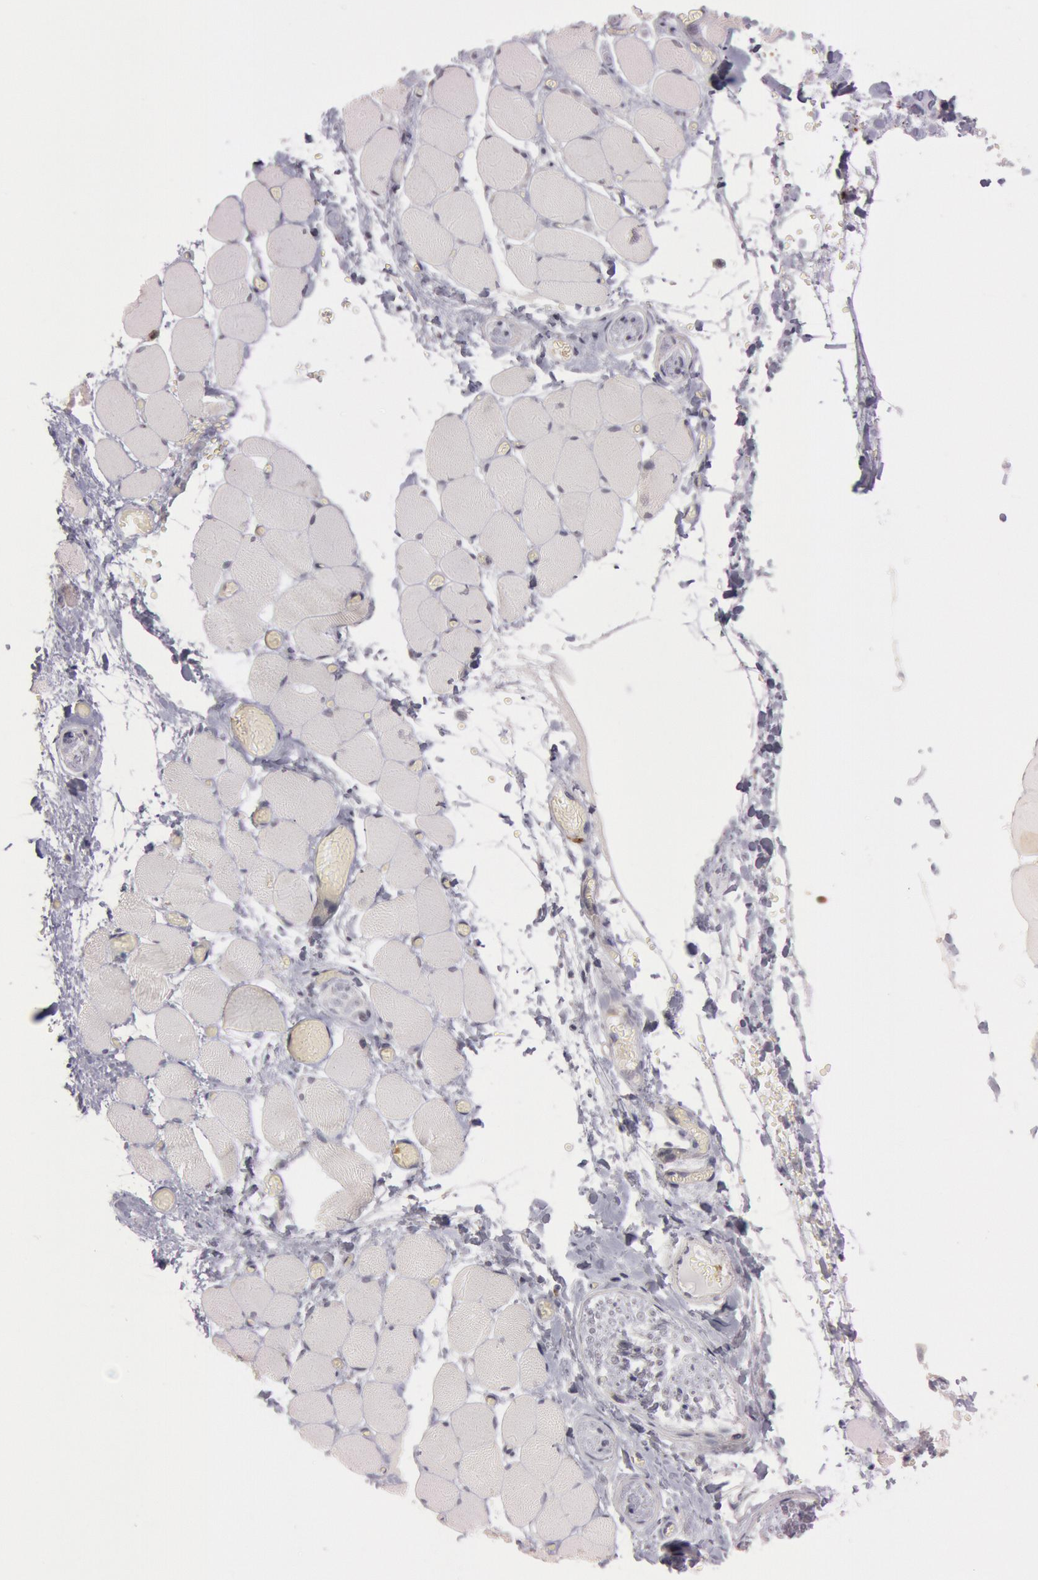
{"staining": {"intensity": "negative", "quantity": "none", "location": "none"}, "tissue": "skeletal muscle", "cell_type": "Myocytes", "image_type": "normal", "snomed": [{"axis": "morphology", "description": "Normal tissue, NOS"}, {"axis": "topography", "description": "Skeletal muscle"}, {"axis": "topography", "description": "Soft tissue"}], "caption": "High magnification brightfield microscopy of normal skeletal muscle stained with DAB (3,3'-diaminobenzidine) (brown) and counterstained with hematoxylin (blue): myocytes show no significant positivity. The staining is performed using DAB brown chromogen with nuclei counter-stained in using hematoxylin.", "gene": "KDM6A", "patient": {"sex": "female", "age": 58}}